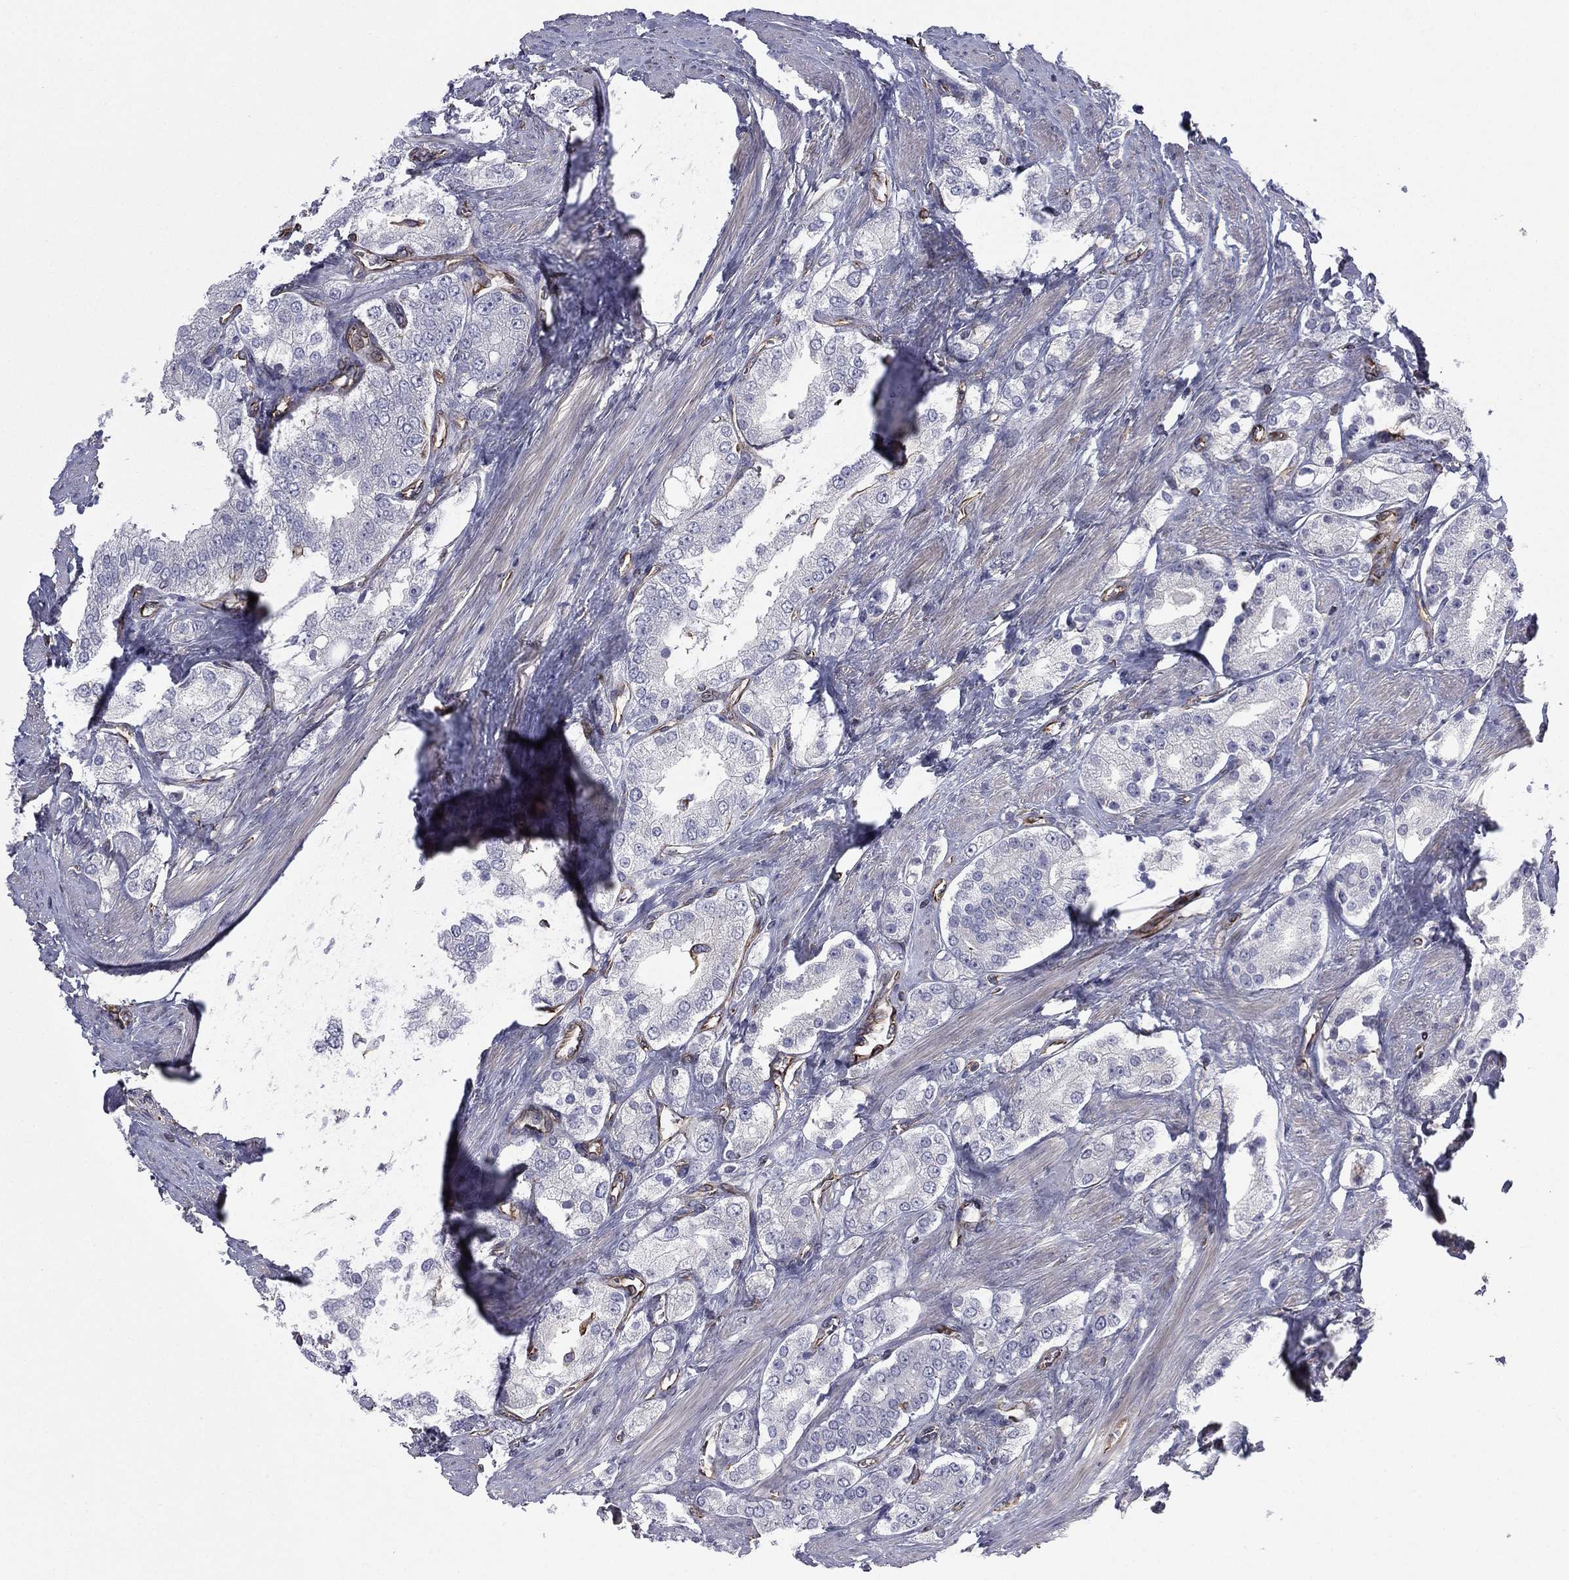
{"staining": {"intensity": "negative", "quantity": "none", "location": "none"}, "tissue": "prostate cancer", "cell_type": "Tumor cells", "image_type": "cancer", "snomed": [{"axis": "morphology", "description": "Adenocarcinoma, NOS"}, {"axis": "topography", "description": "Prostate and seminal vesicle, NOS"}, {"axis": "topography", "description": "Prostate"}], "caption": "Immunohistochemistry photomicrograph of neoplastic tissue: human prostate adenocarcinoma stained with DAB demonstrates no significant protein staining in tumor cells.", "gene": "SCUBE1", "patient": {"sex": "male", "age": 67}}